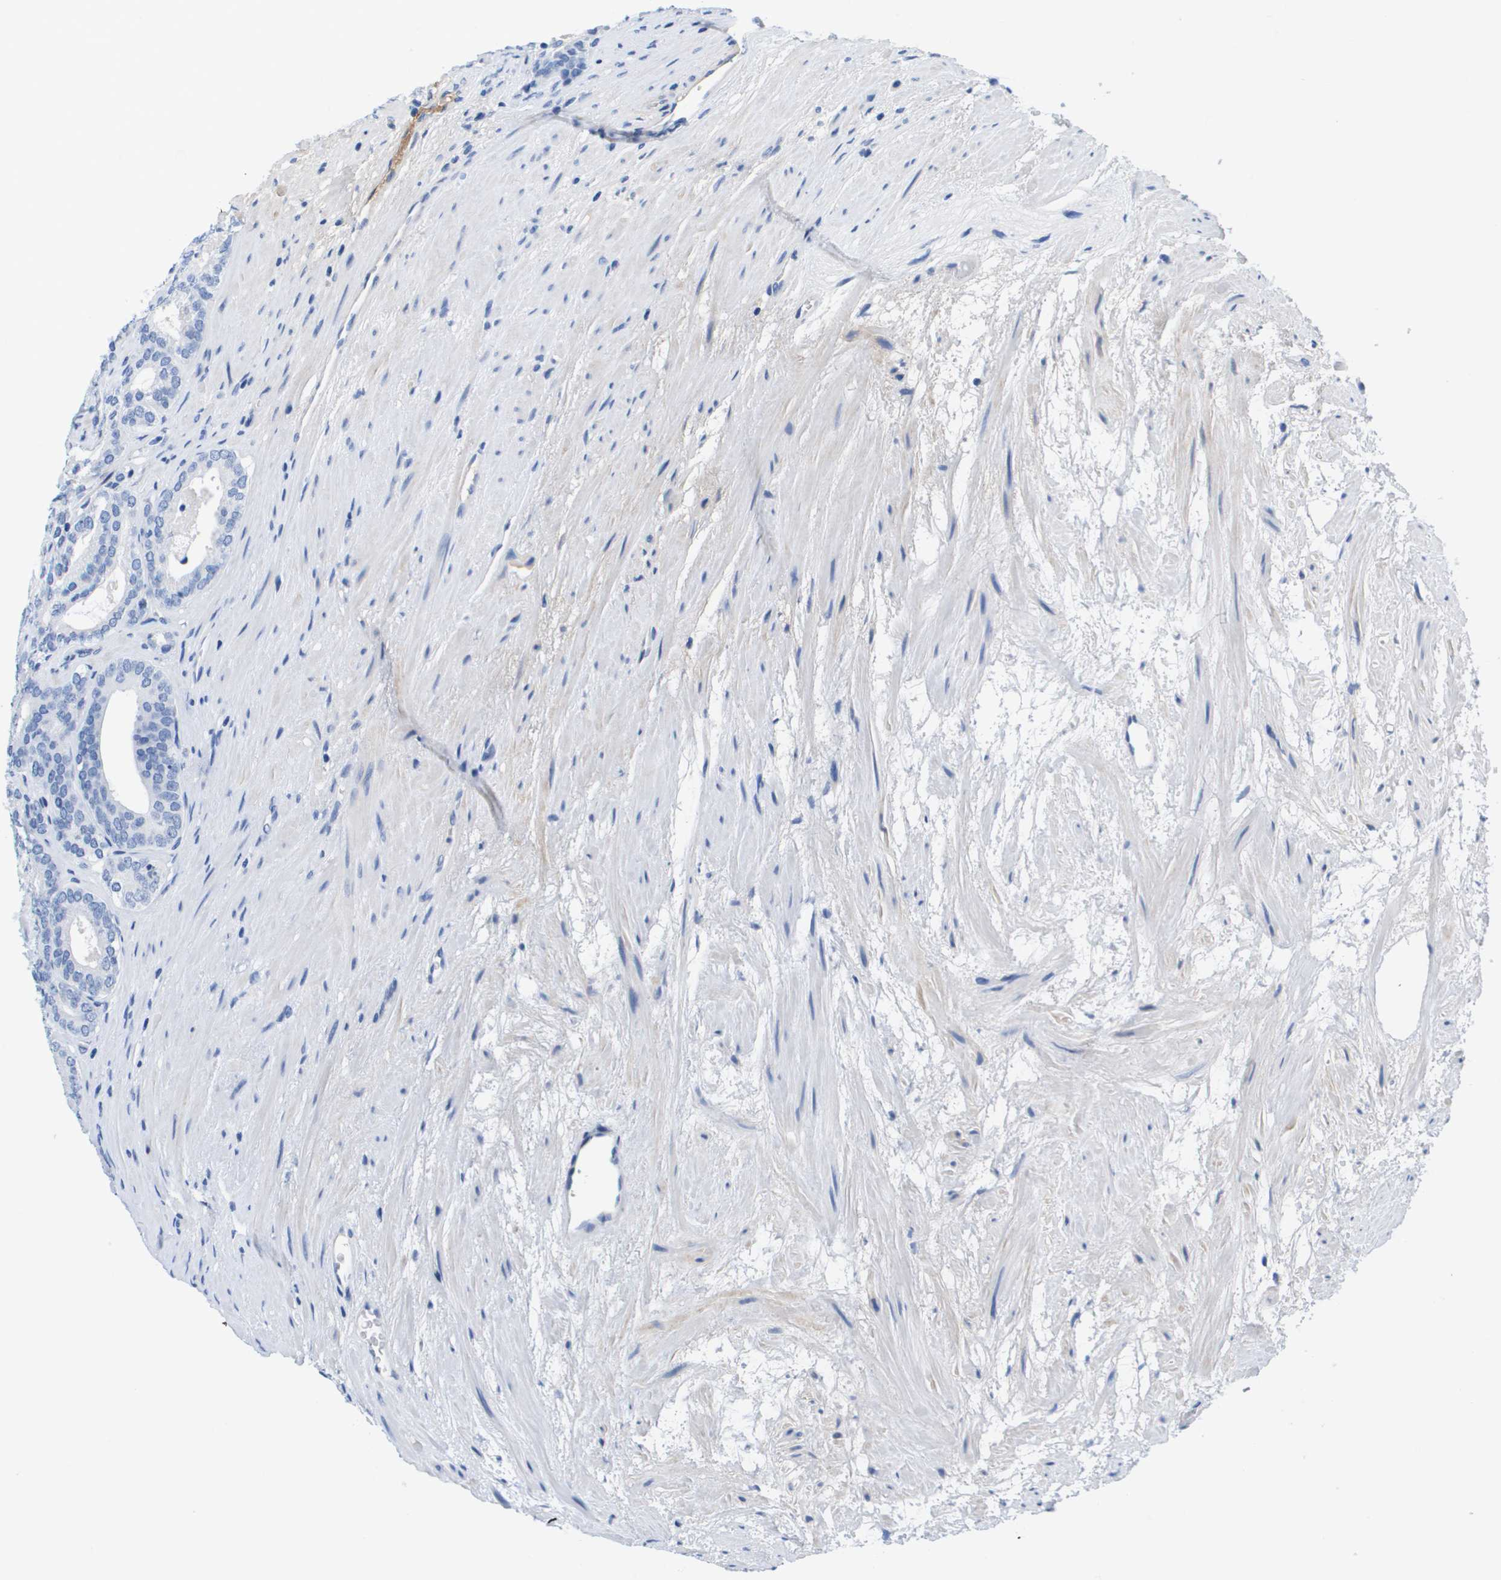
{"staining": {"intensity": "negative", "quantity": "none", "location": "none"}, "tissue": "prostate cancer", "cell_type": "Tumor cells", "image_type": "cancer", "snomed": [{"axis": "morphology", "description": "Adenocarcinoma, High grade"}, {"axis": "topography", "description": "Prostate"}], "caption": "Immunohistochemistry histopathology image of human prostate adenocarcinoma (high-grade) stained for a protein (brown), which demonstrates no positivity in tumor cells.", "gene": "APOA1", "patient": {"sex": "male", "age": 60}}